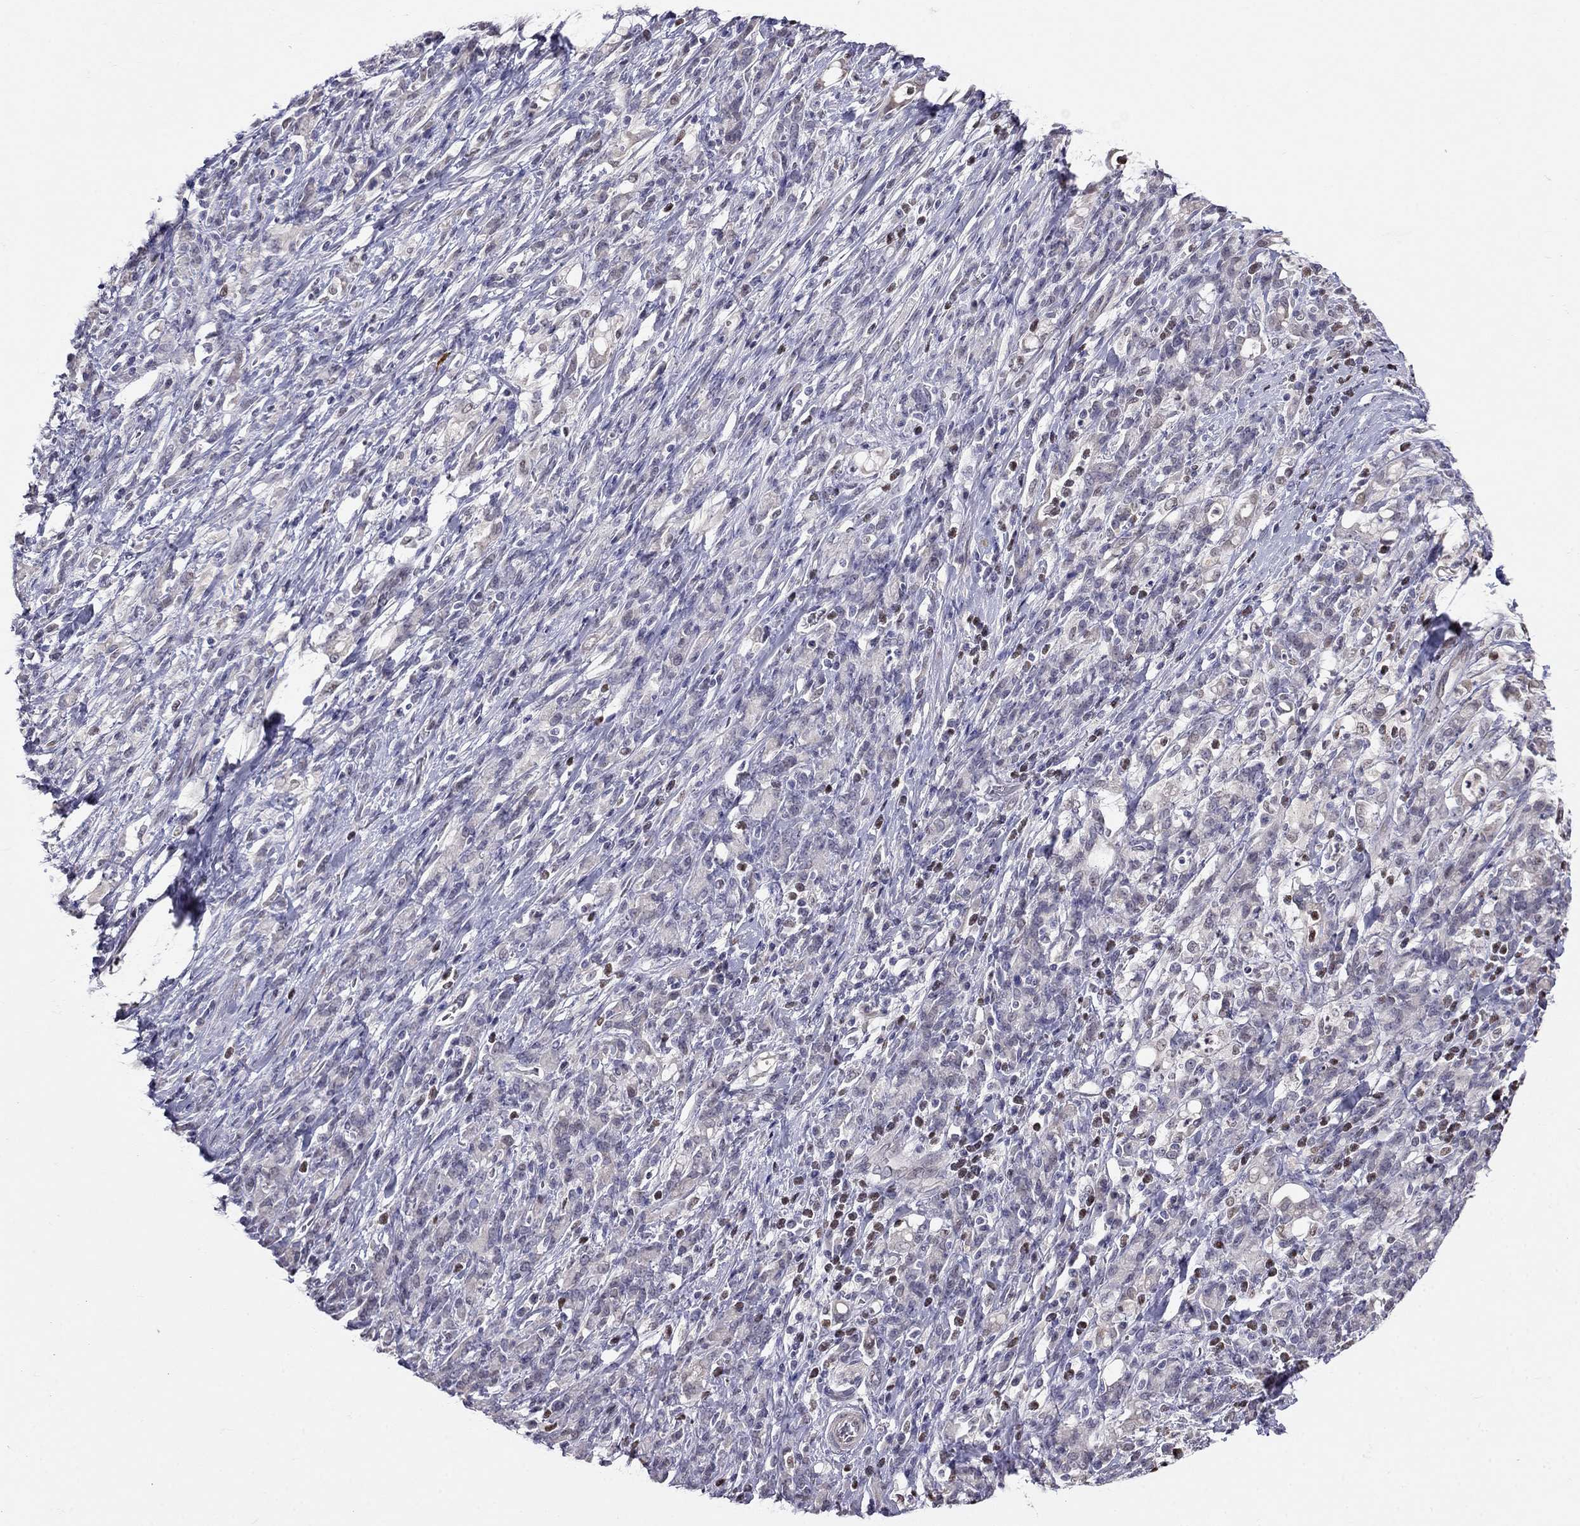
{"staining": {"intensity": "negative", "quantity": "none", "location": "none"}, "tissue": "stomach cancer", "cell_type": "Tumor cells", "image_type": "cancer", "snomed": [{"axis": "morphology", "description": "Adenocarcinoma, NOS"}, {"axis": "topography", "description": "Stomach"}], "caption": "Image shows no significant protein positivity in tumor cells of adenocarcinoma (stomach).", "gene": "LRRC39", "patient": {"sex": "female", "age": 57}}